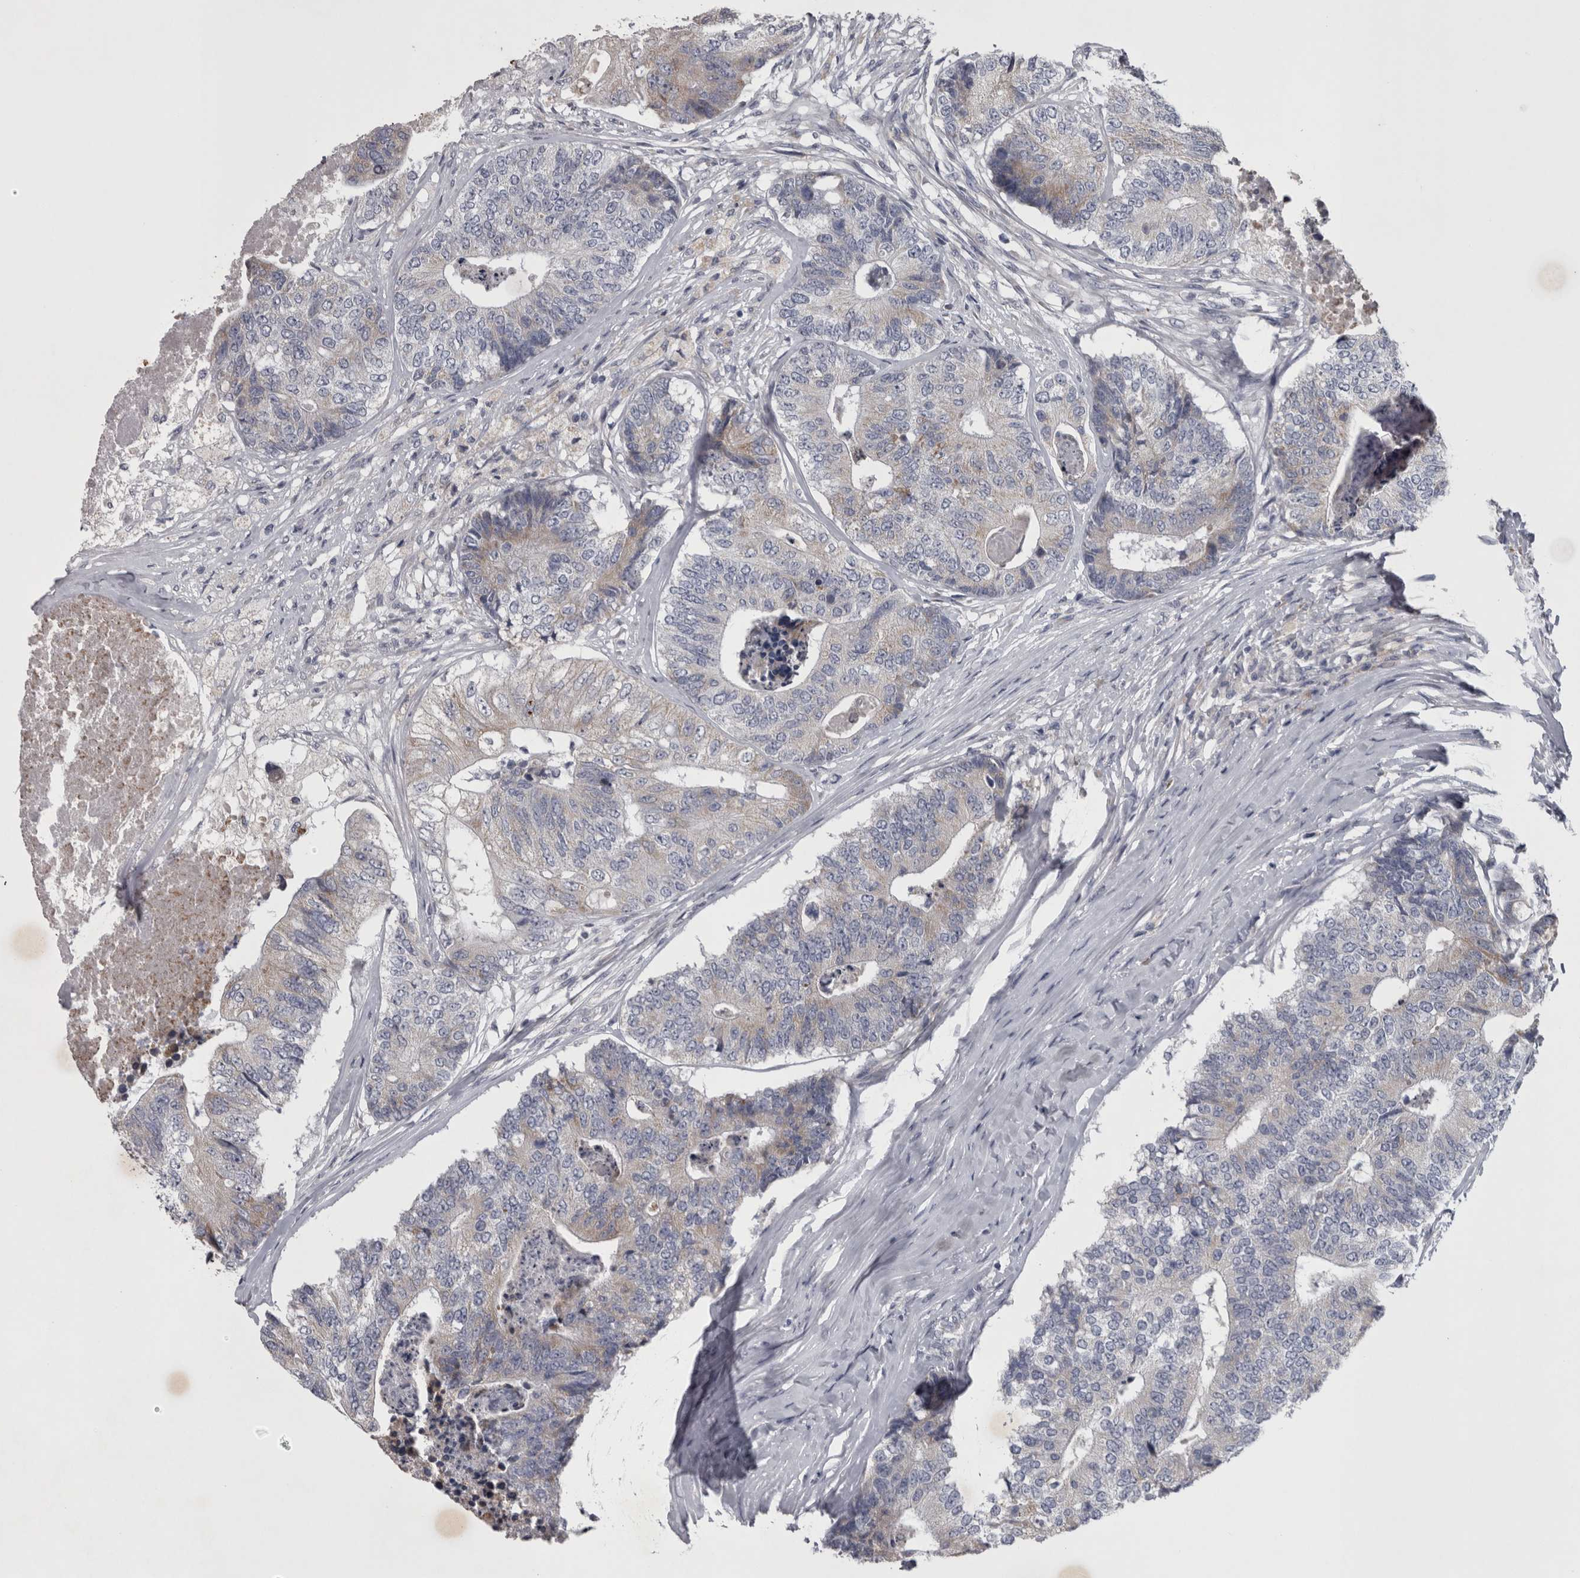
{"staining": {"intensity": "weak", "quantity": "<25%", "location": "cytoplasmic/membranous"}, "tissue": "colorectal cancer", "cell_type": "Tumor cells", "image_type": "cancer", "snomed": [{"axis": "morphology", "description": "Adenocarcinoma, NOS"}, {"axis": "topography", "description": "Colon"}], "caption": "The histopathology image reveals no staining of tumor cells in colorectal cancer (adenocarcinoma). (DAB (3,3'-diaminobenzidine) IHC with hematoxylin counter stain).", "gene": "DBT", "patient": {"sex": "female", "age": 67}}